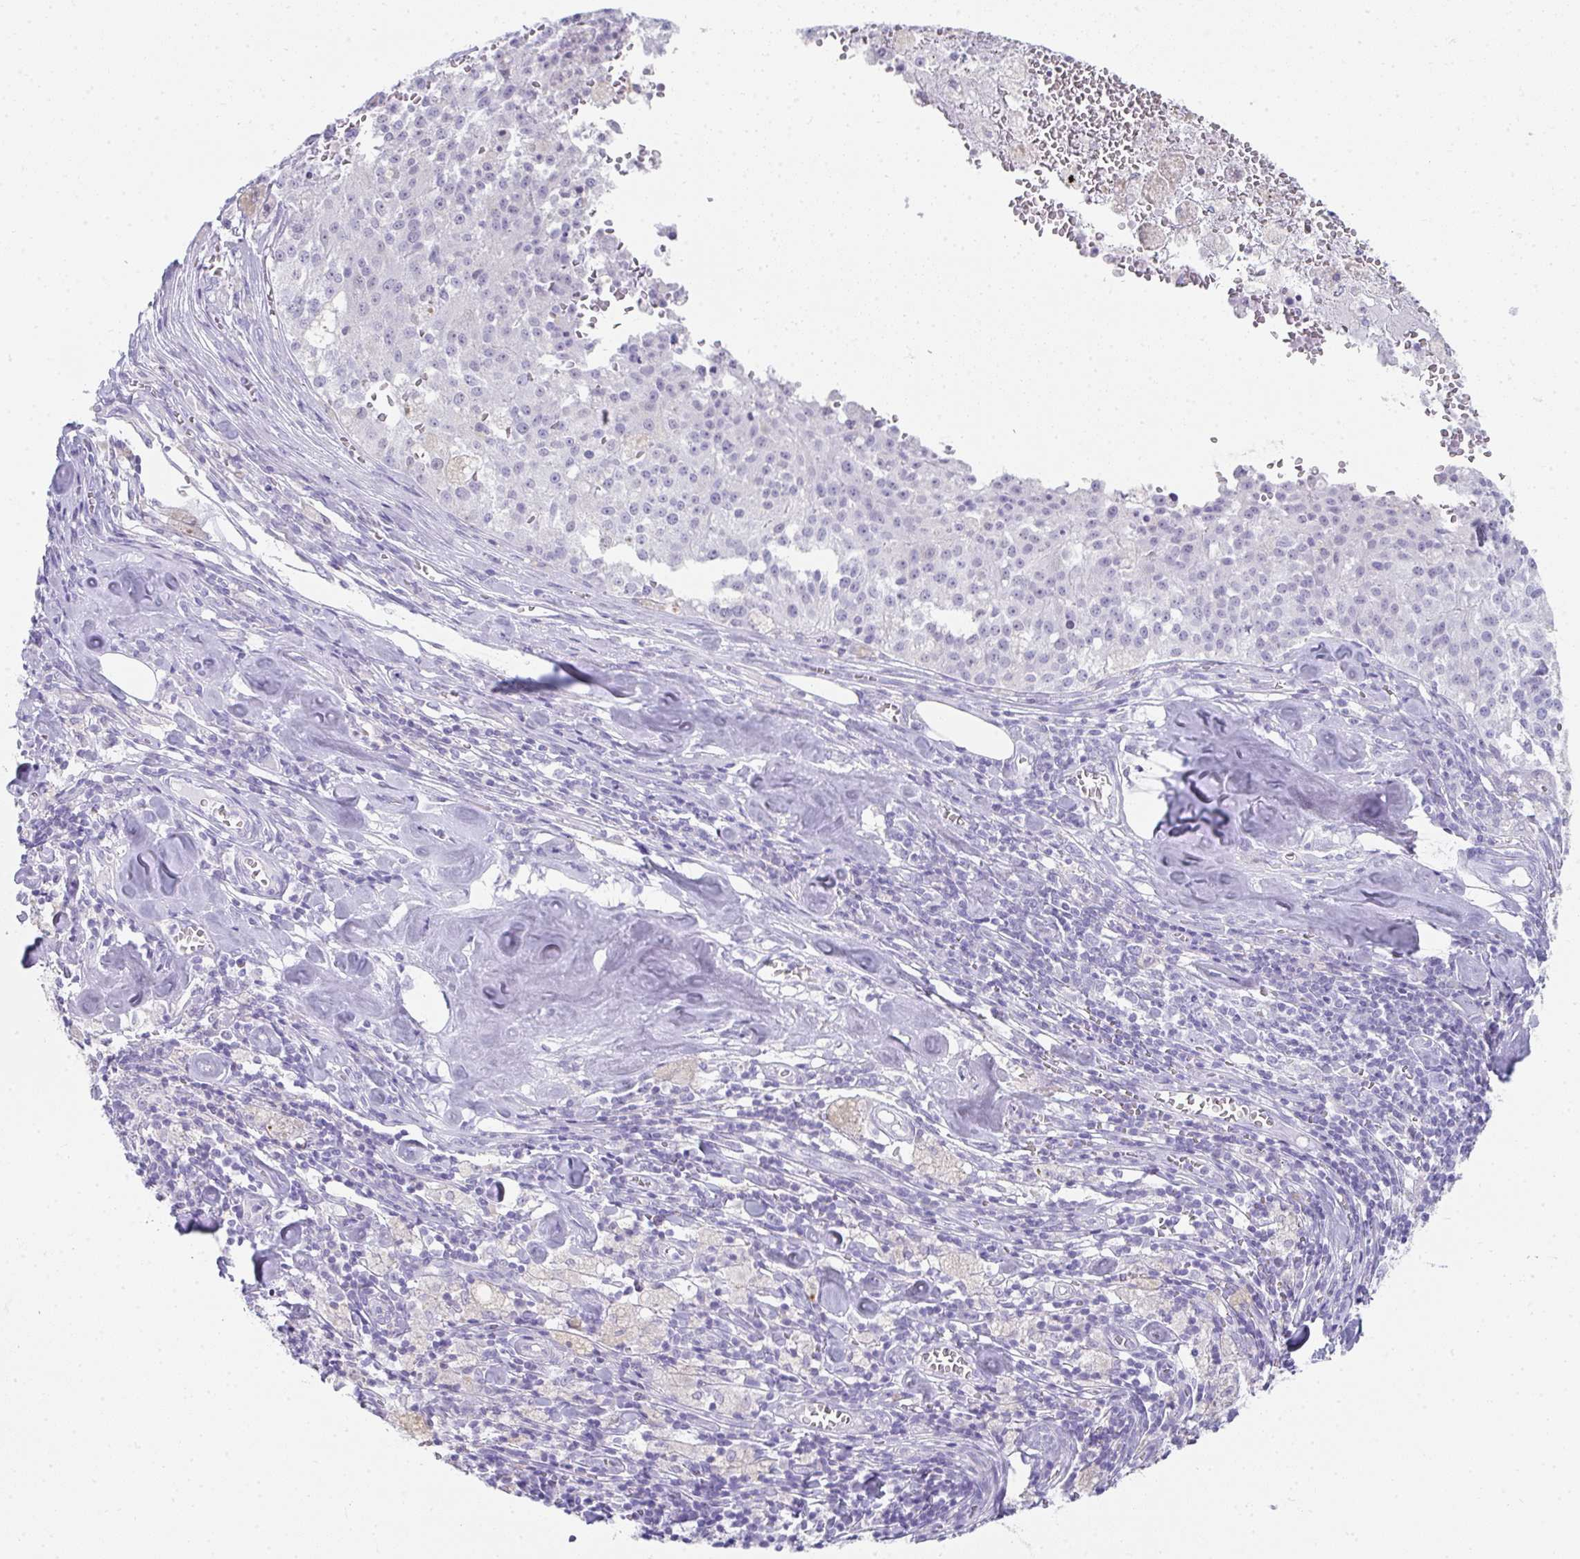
{"staining": {"intensity": "negative", "quantity": "none", "location": "none"}, "tissue": "melanoma", "cell_type": "Tumor cells", "image_type": "cancer", "snomed": [{"axis": "morphology", "description": "Malignant melanoma, Metastatic site"}, {"axis": "topography", "description": "Lymph node"}], "caption": "This is an immunohistochemistry (IHC) photomicrograph of melanoma. There is no staining in tumor cells.", "gene": "RLF", "patient": {"sex": "female", "age": 64}}